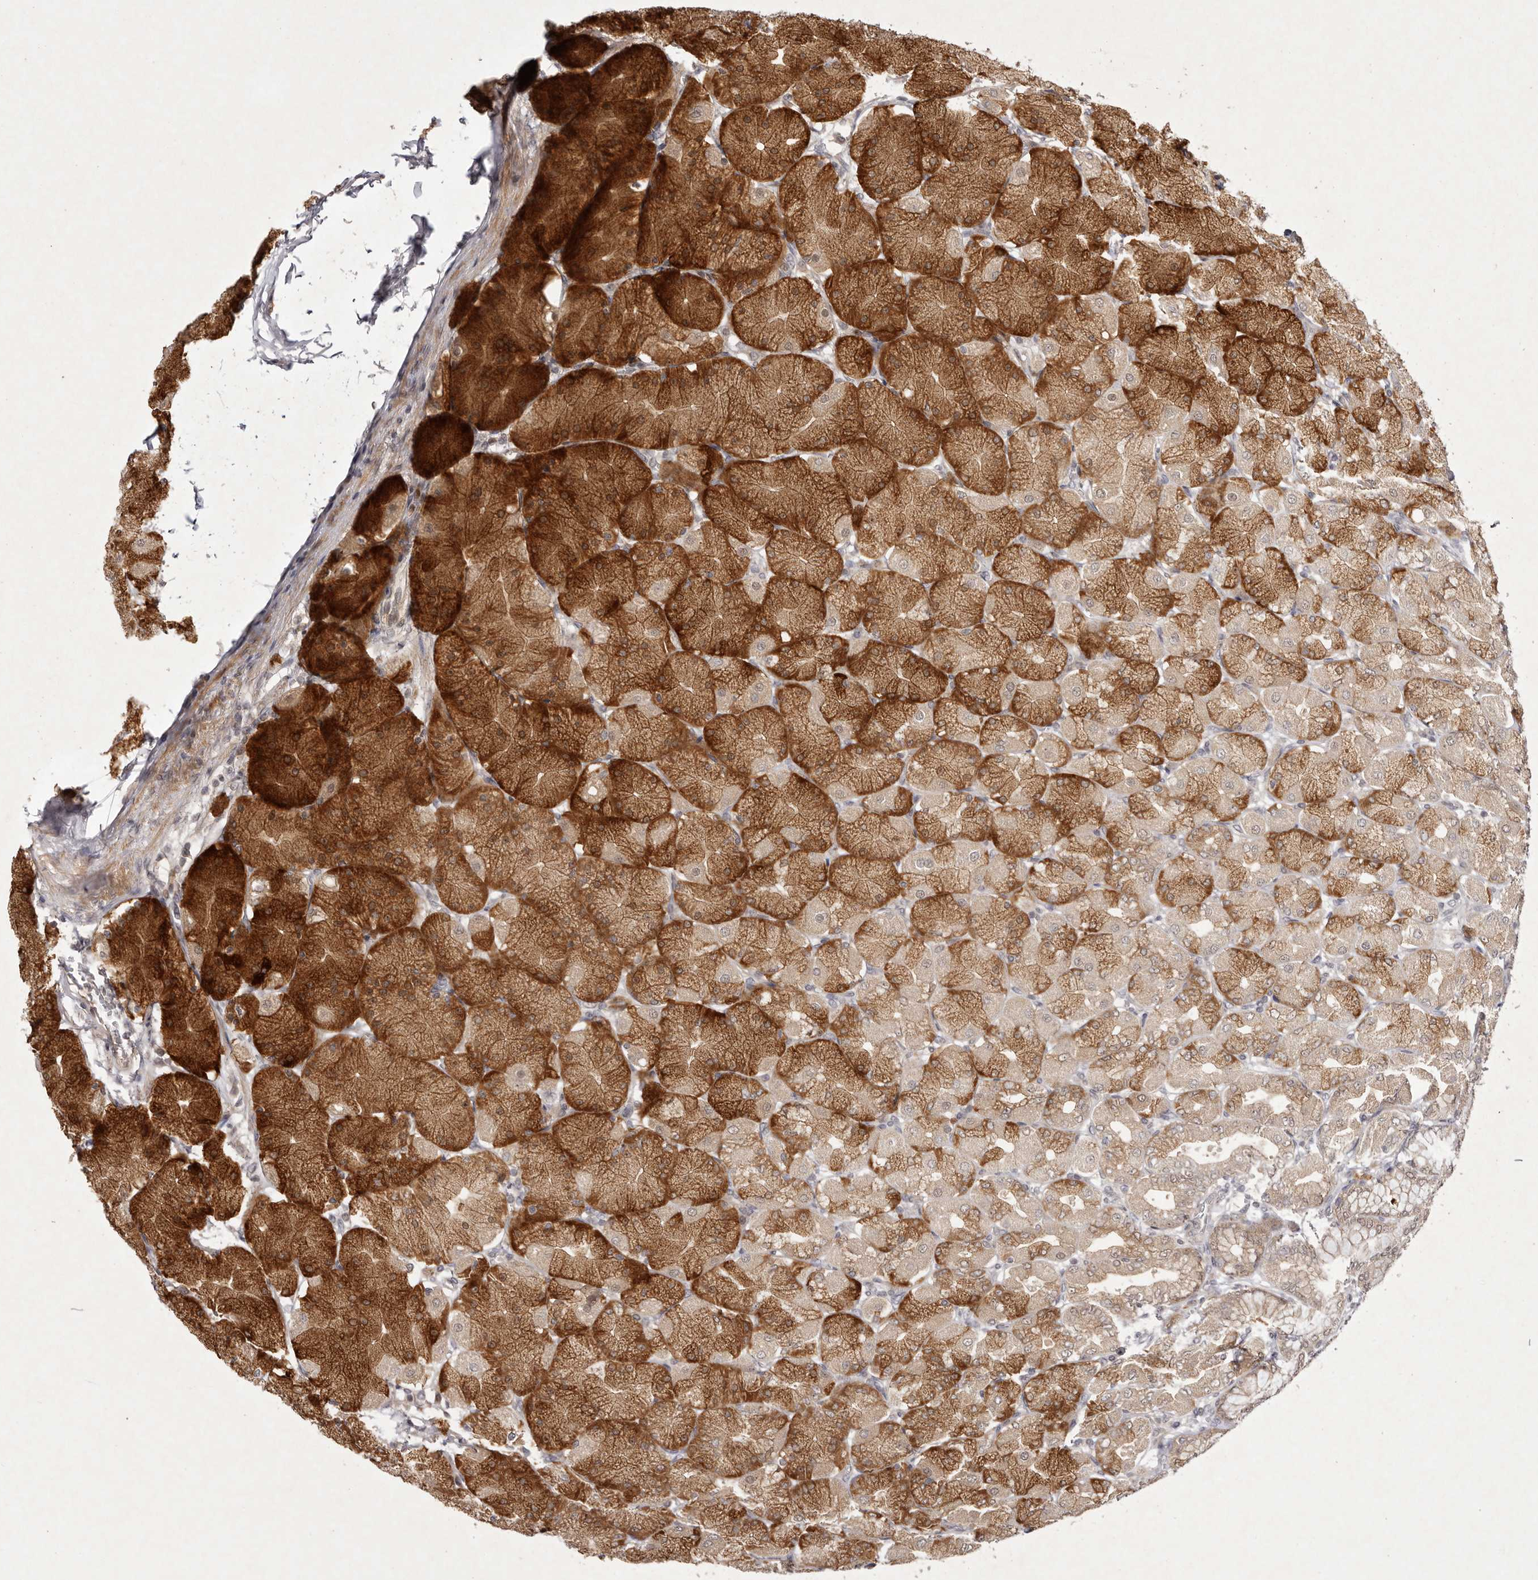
{"staining": {"intensity": "strong", "quantity": ">75%", "location": "cytoplasmic/membranous,nuclear"}, "tissue": "stomach", "cell_type": "Glandular cells", "image_type": "normal", "snomed": [{"axis": "morphology", "description": "Normal tissue, NOS"}, {"axis": "topography", "description": "Stomach, upper"}], "caption": "Glandular cells exhibit high levels of strong cytoplasmic/membranous,nuclear positivity in approximately >75% of cells in unremarkable stomach.", "gene": "BUD31", "patient": {"sex": "female", "age": 56}}